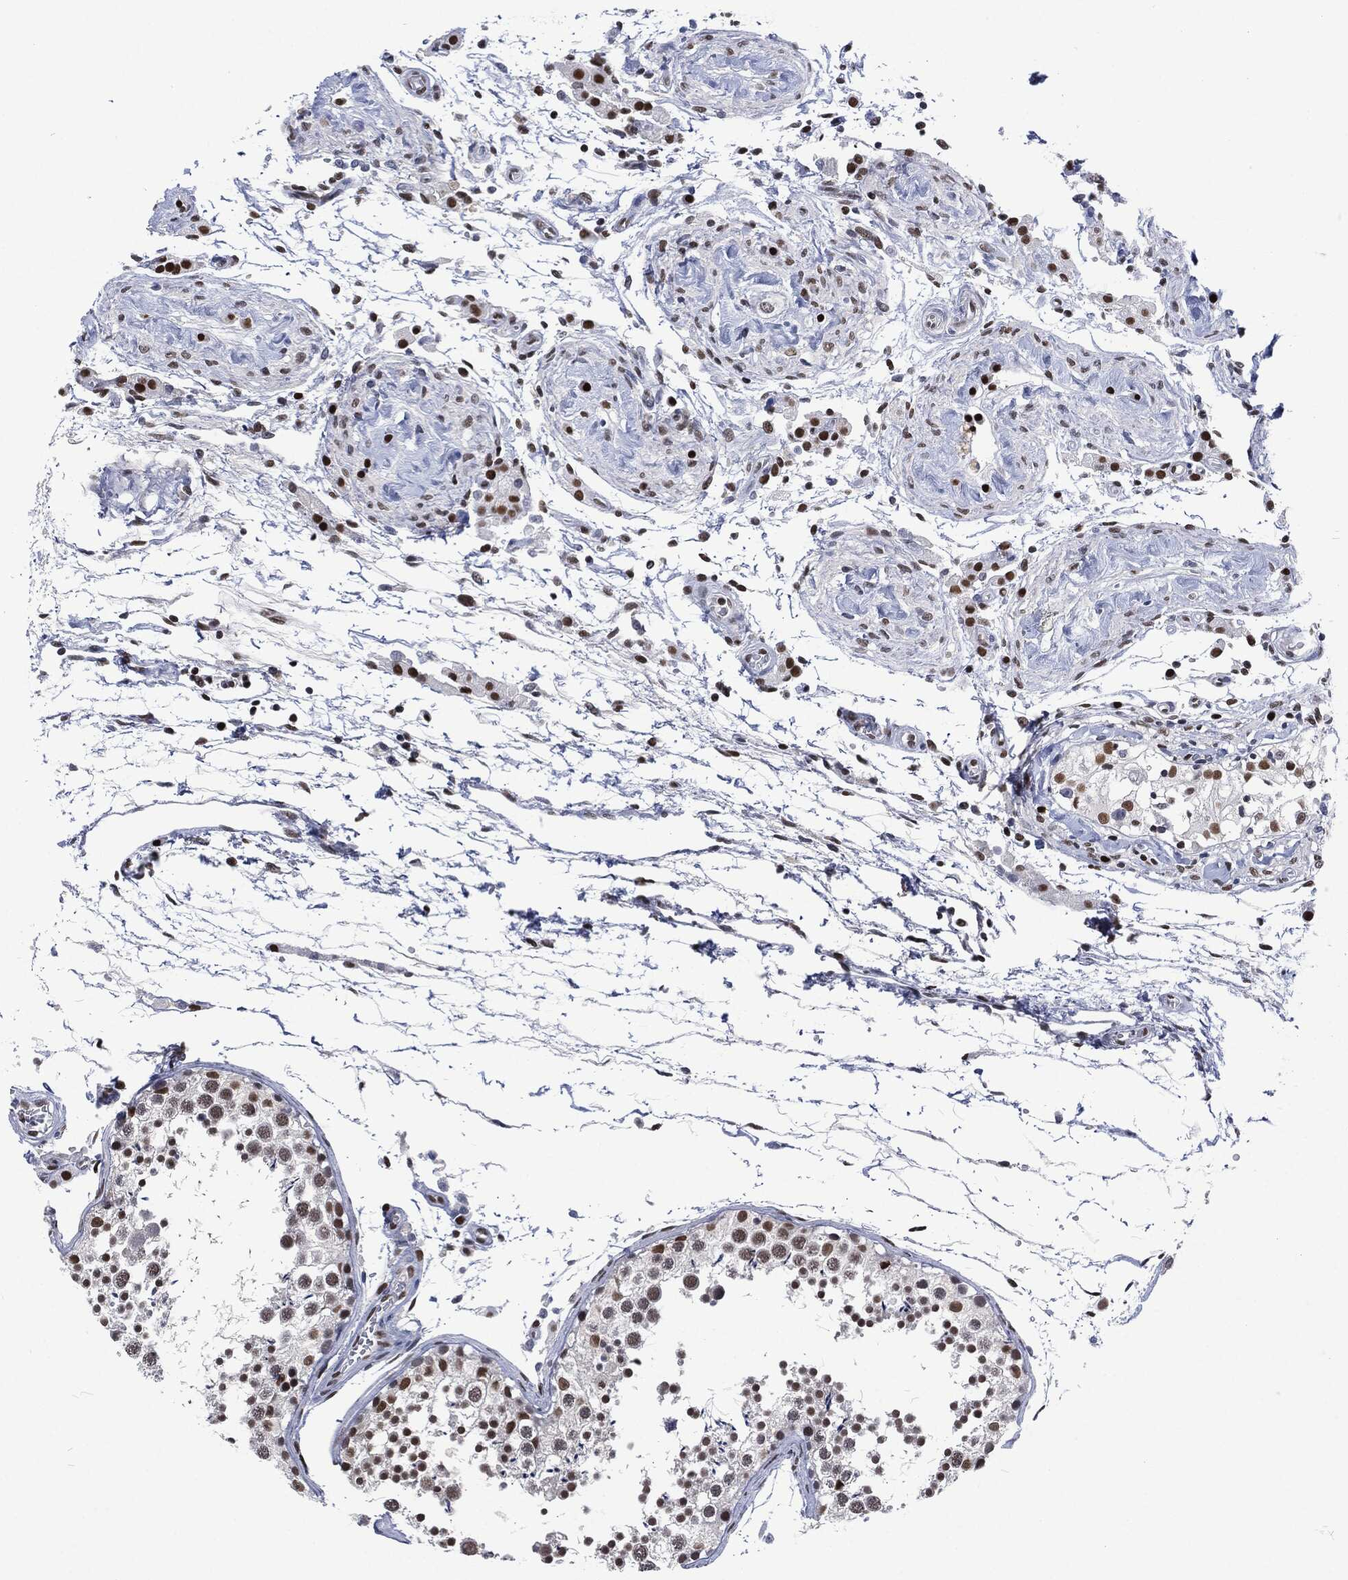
{"staining": {"intensity": "strong", "quantity": "25%-75%", "location": "nuclear"}, "tissue": "testis", "cell_type": "Cells in seminiferous ducts", "image_type": "normal", "snomed": [{"axis": "morphology", "description": "Normal tissue, NOS"}, {"axis": "topography", "description": "Testis"}], "caption": "Immunohistochemistry (IHC) (DAB) staining of unremarkable human testis reveals strong nuclear protein positivity in approximately 25%-75% of cells in seminiferous ducts. The staining was performed using DAB (3,3'-diaminobenzidine), with brown indicating positive protein expression. Nuclei are stained blue with hematoxylin.", "gene": "DCPS", "patient": {"sex": "male", "age": 29}}